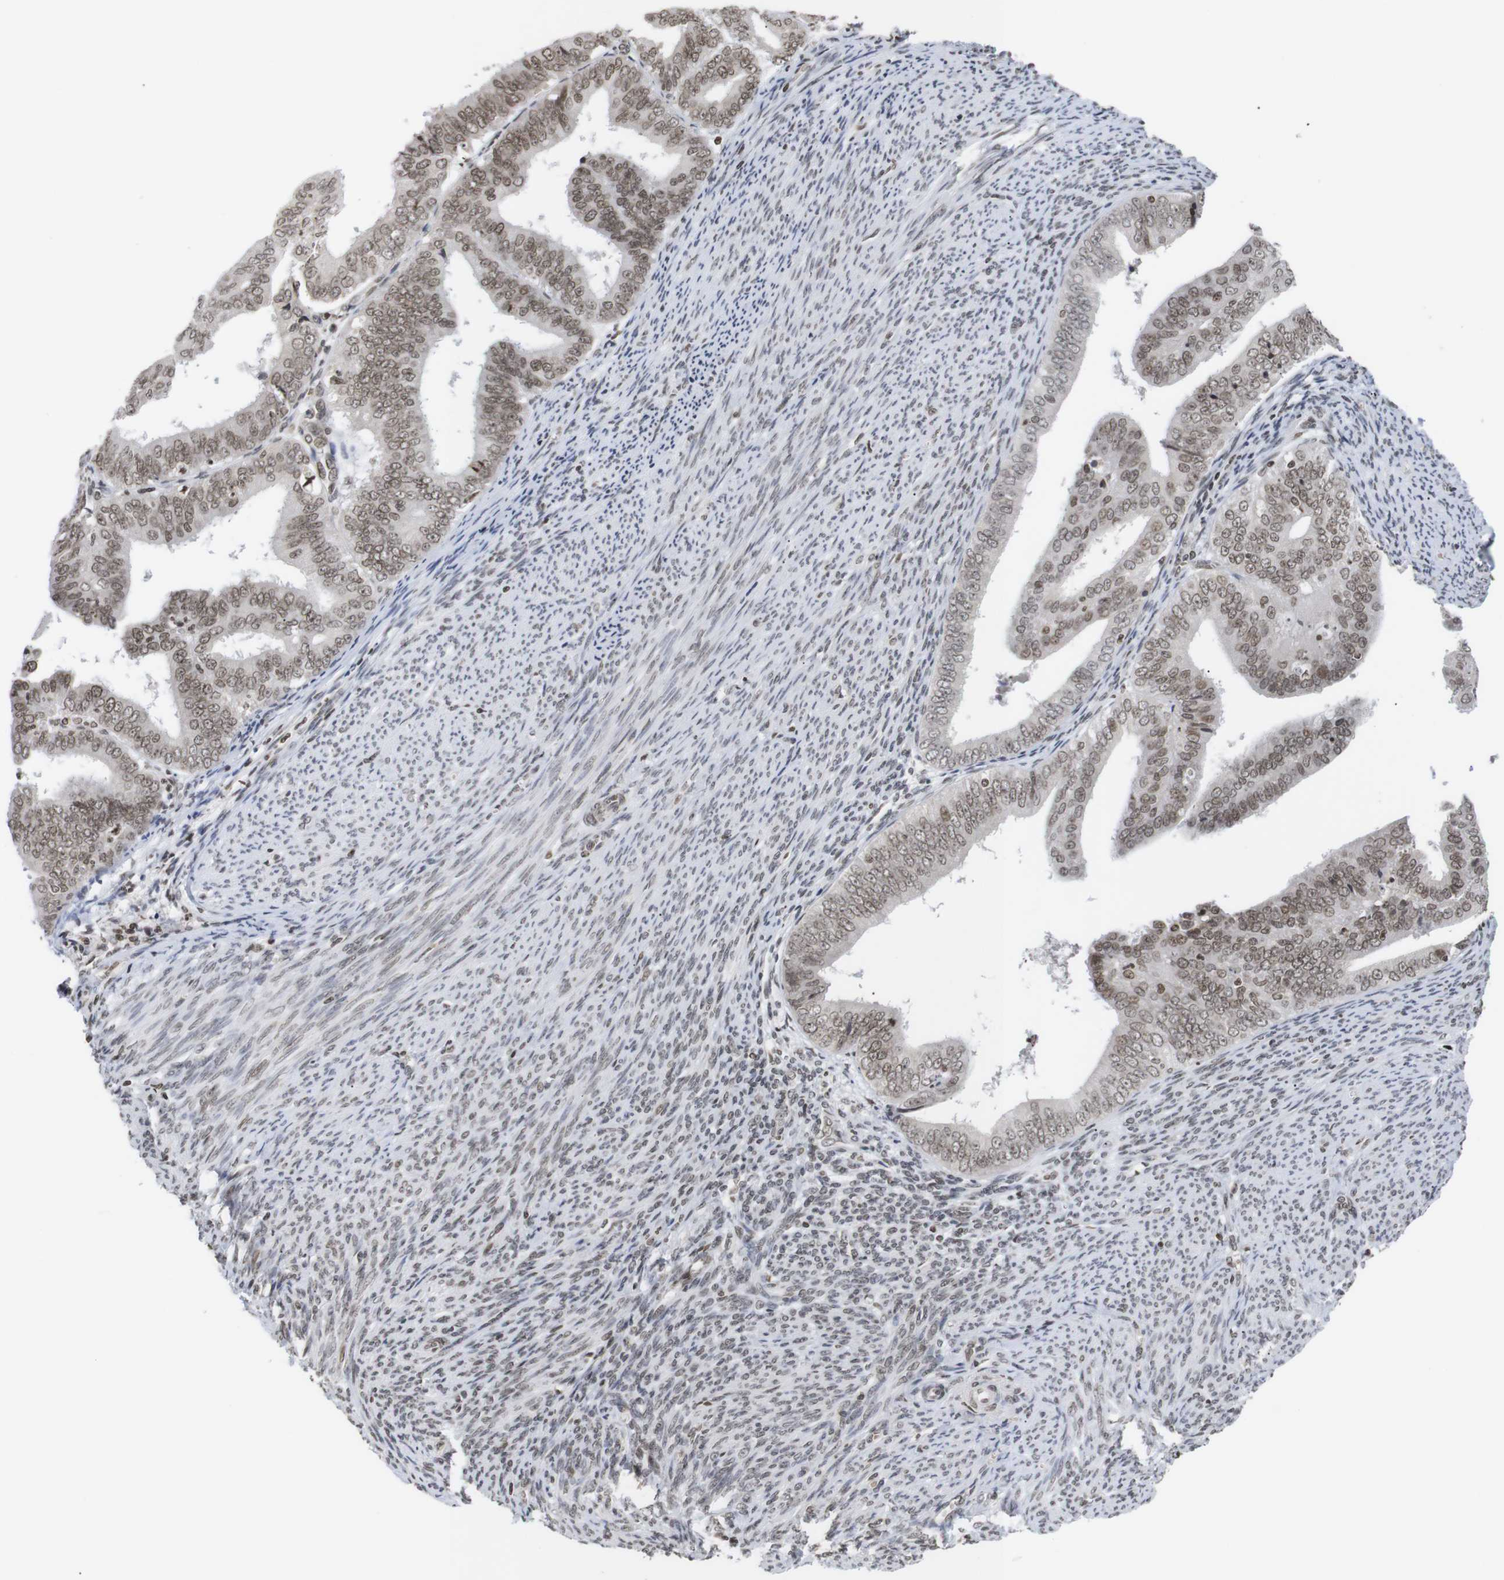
{"staining": {"intensity": "moderate", "quantity": ">75%", "location": "nuclear"}, "tissue": "endometrial cancer", "cell_type": "Tumor cells", "image_type": "cancer", "snomed": [{"axis": "morphology", "description": "Adenocarcinoma, NOS"}, {"axis": "topography", "description": "Endometrium"}], "caption": "Adenocarcinoma (endometrial) was stained to show a protein in brown. There is medium levels of moderate nuclear positivity in approximately >75% of tumor cells.", "gene": "ETV5", "patient": {"sex": "female", "age": 63}}